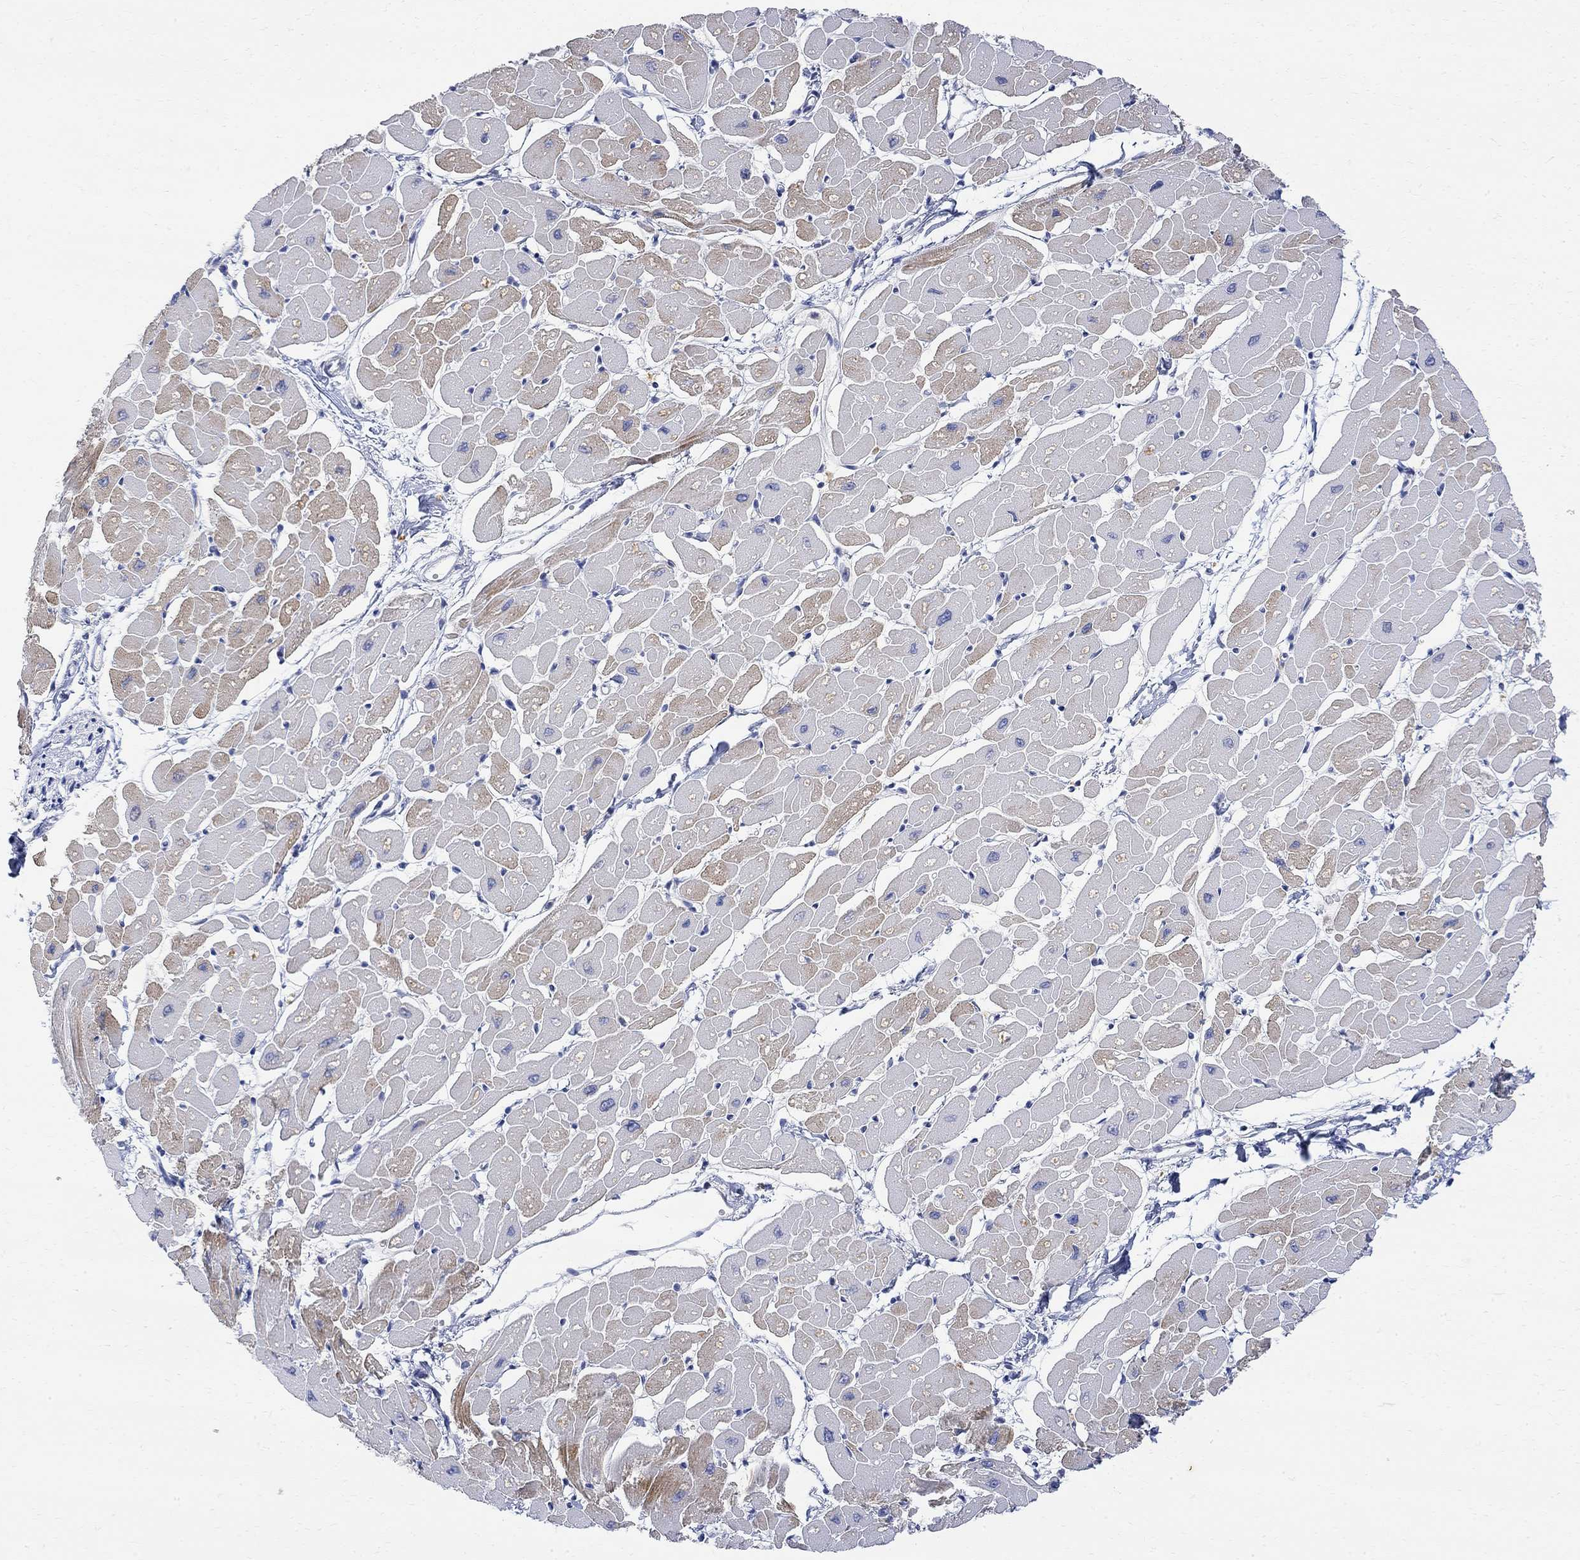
{"staining": {"intensity": "moderate", "quantity": "25%-75%", "location": "cytoplasmic/membranous"}, "tissue": "heart muscle", "cell_type": "Cardiomyocytes", "image_type": "normal", "snomed": [{"axis": "morphology", "description": "Normal tissue, NOS"}, {"axis": "topography", "description": "Heart"}], "caption": "This image shows immunohistochemistry (IHC) staining of normal heart muscle, with medium moderate cytoplasmic/membranous staining in about 25%-75% of cardiomyocytes.", "gene": "FNDC5", "patient": {"sex": "male", "age": 57}}